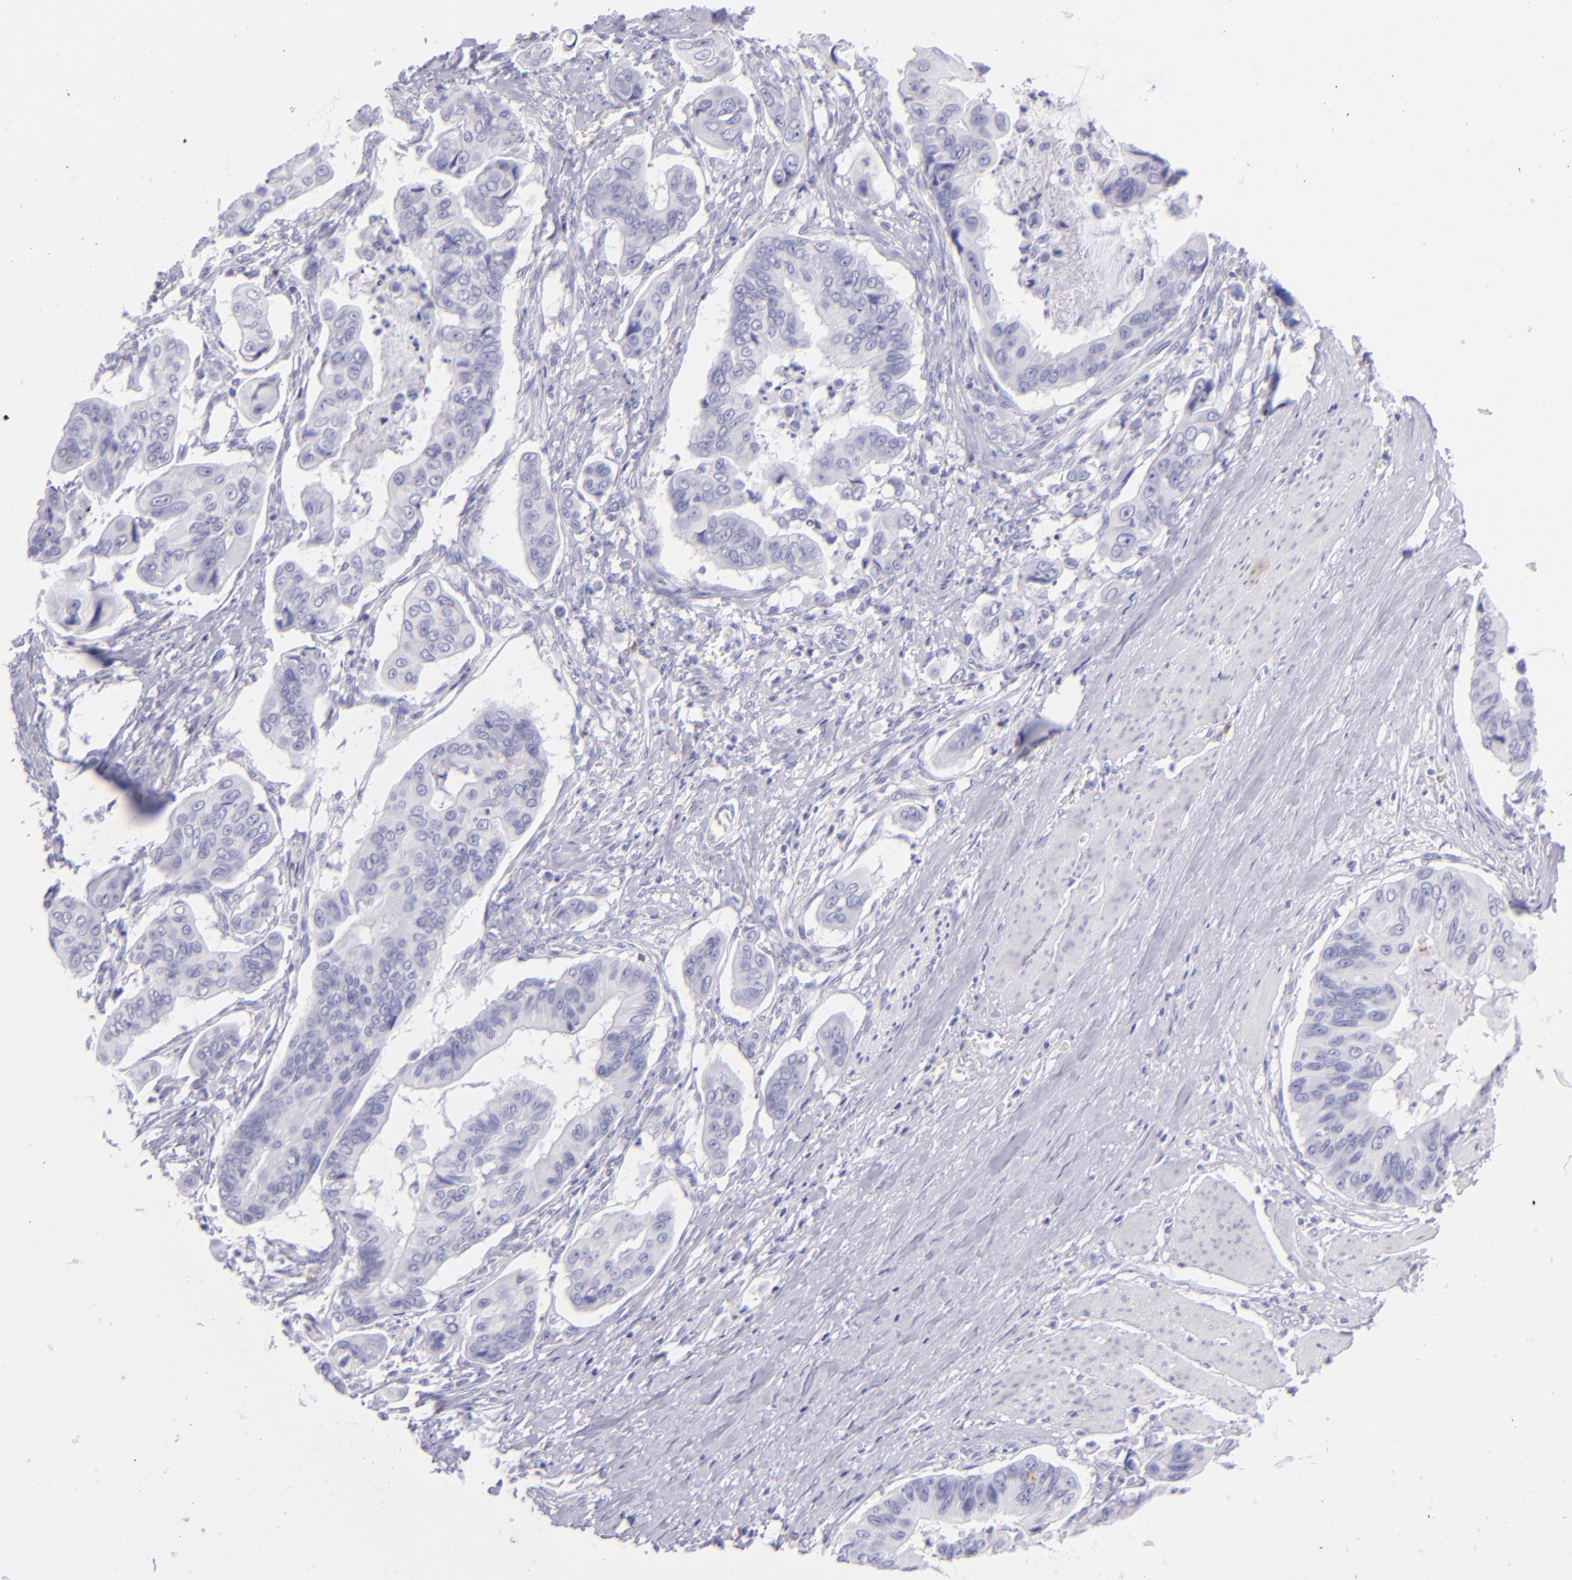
{"staining": {"intensity": "negative", "quantity": "none", "location": "none"}, "tissue": "stomach cancer", "cell_type": "Tumor cells", "image_type": "cancer", "snomed": [{"axis": "morphology", "description": "Adenocarcinoma, NOS"}, {"axis": "topography", "description": "Stomach, upper"}], "caption": "High power microscopy micrograph of an IHC histopathology image of stomach cancer, revealing no significant staining in tumor cells.", "gene": "CD69", "patient": {"sex": "male", "age": 80}}